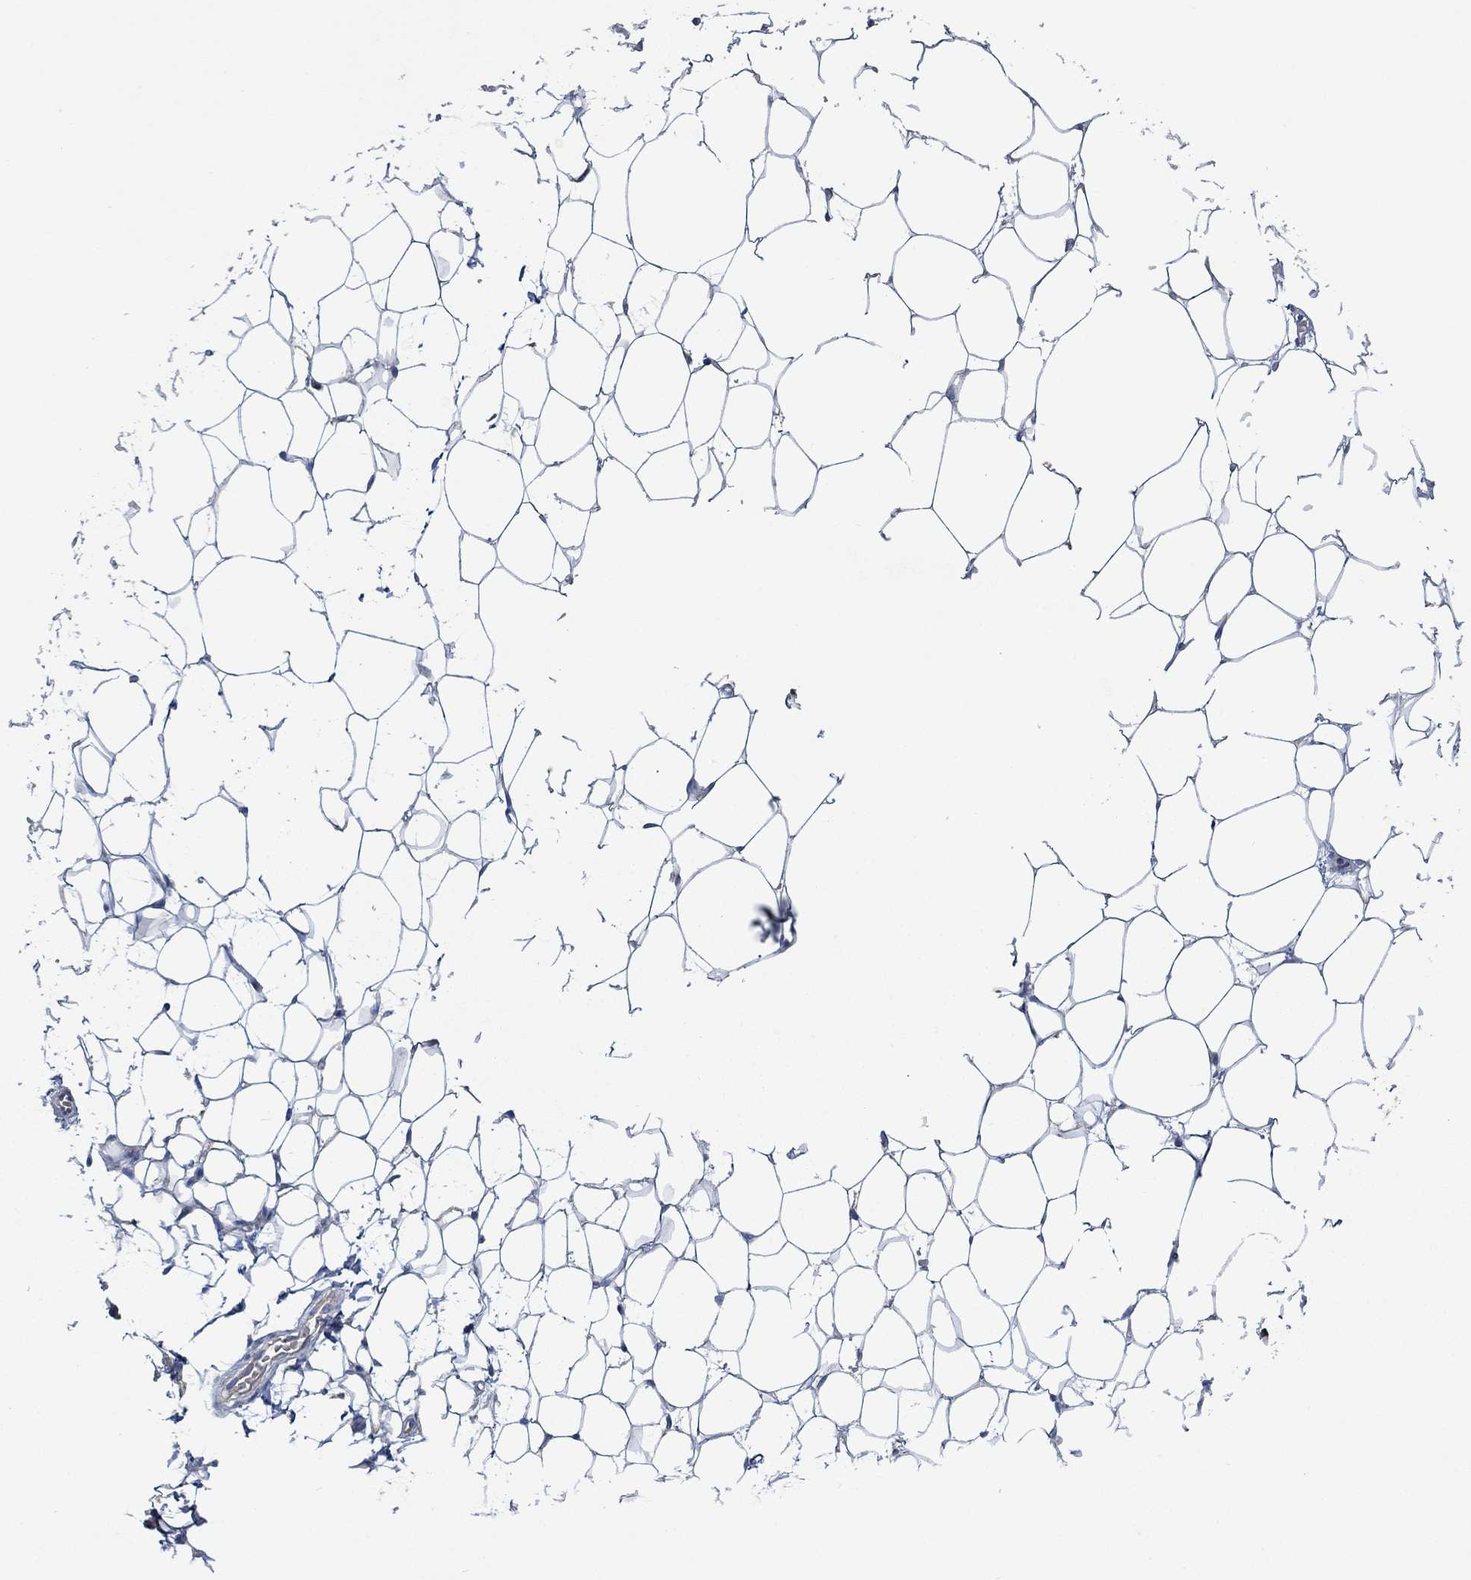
{"staining": {"intensity": "negative", "quantity": "none", "location": "none"}, "tissue": "breast", "cell_type": "Adipocytes", "image_type": "normal", "snomed": [{"axis": "morphology", "description": "Normal tissue, NOS"}, {"axis": "topography", "description": "Breast"}], "caption": "IHC image of normal breast: breast stained with DAB displays no significant protein positivity in adipocytes.", "gene": "MTHFR", "patient": {"sex": "female", "age": 37}}